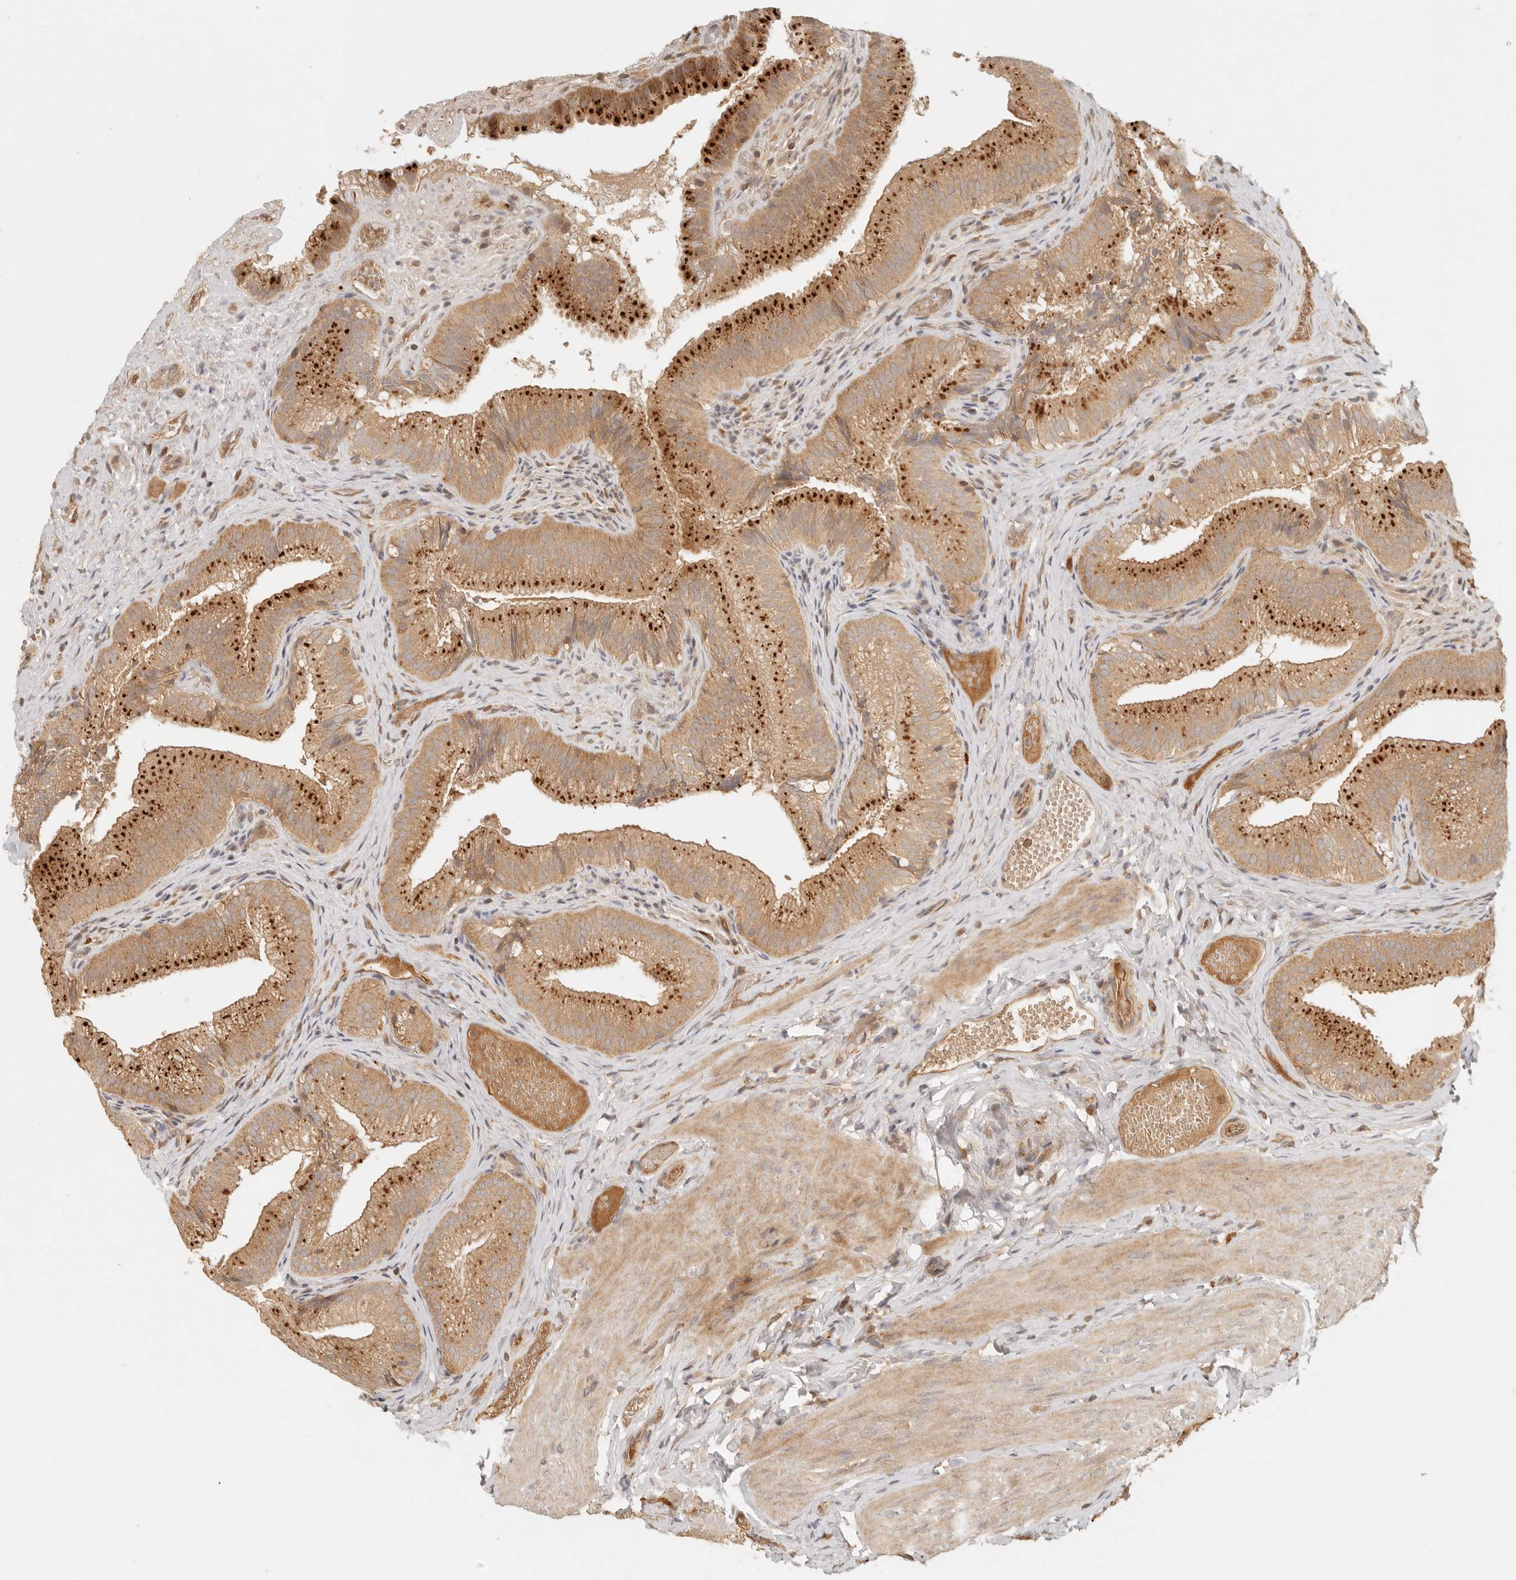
{"staining": {"intensity": "strong", "quantity": "25%-75%", "location": "cytoplasmic/membranous"}, "tissue": "gallbladder", "cell_type": "Glandular cells", "image_type": "normal", "snomed": [{"axis": "morphology", "description": "Normal tissue, NOS"}, {"axis": "topography", "description": "Gallbladder"}], "caption": "Glandular cells demonstrate high levels of strong cytoplasmic/membranous expression in approximately 25%-75% of cells in benign gallbladder.", "gene": "ANKRD61", "patient": {"sex": "female", "age": 30}}